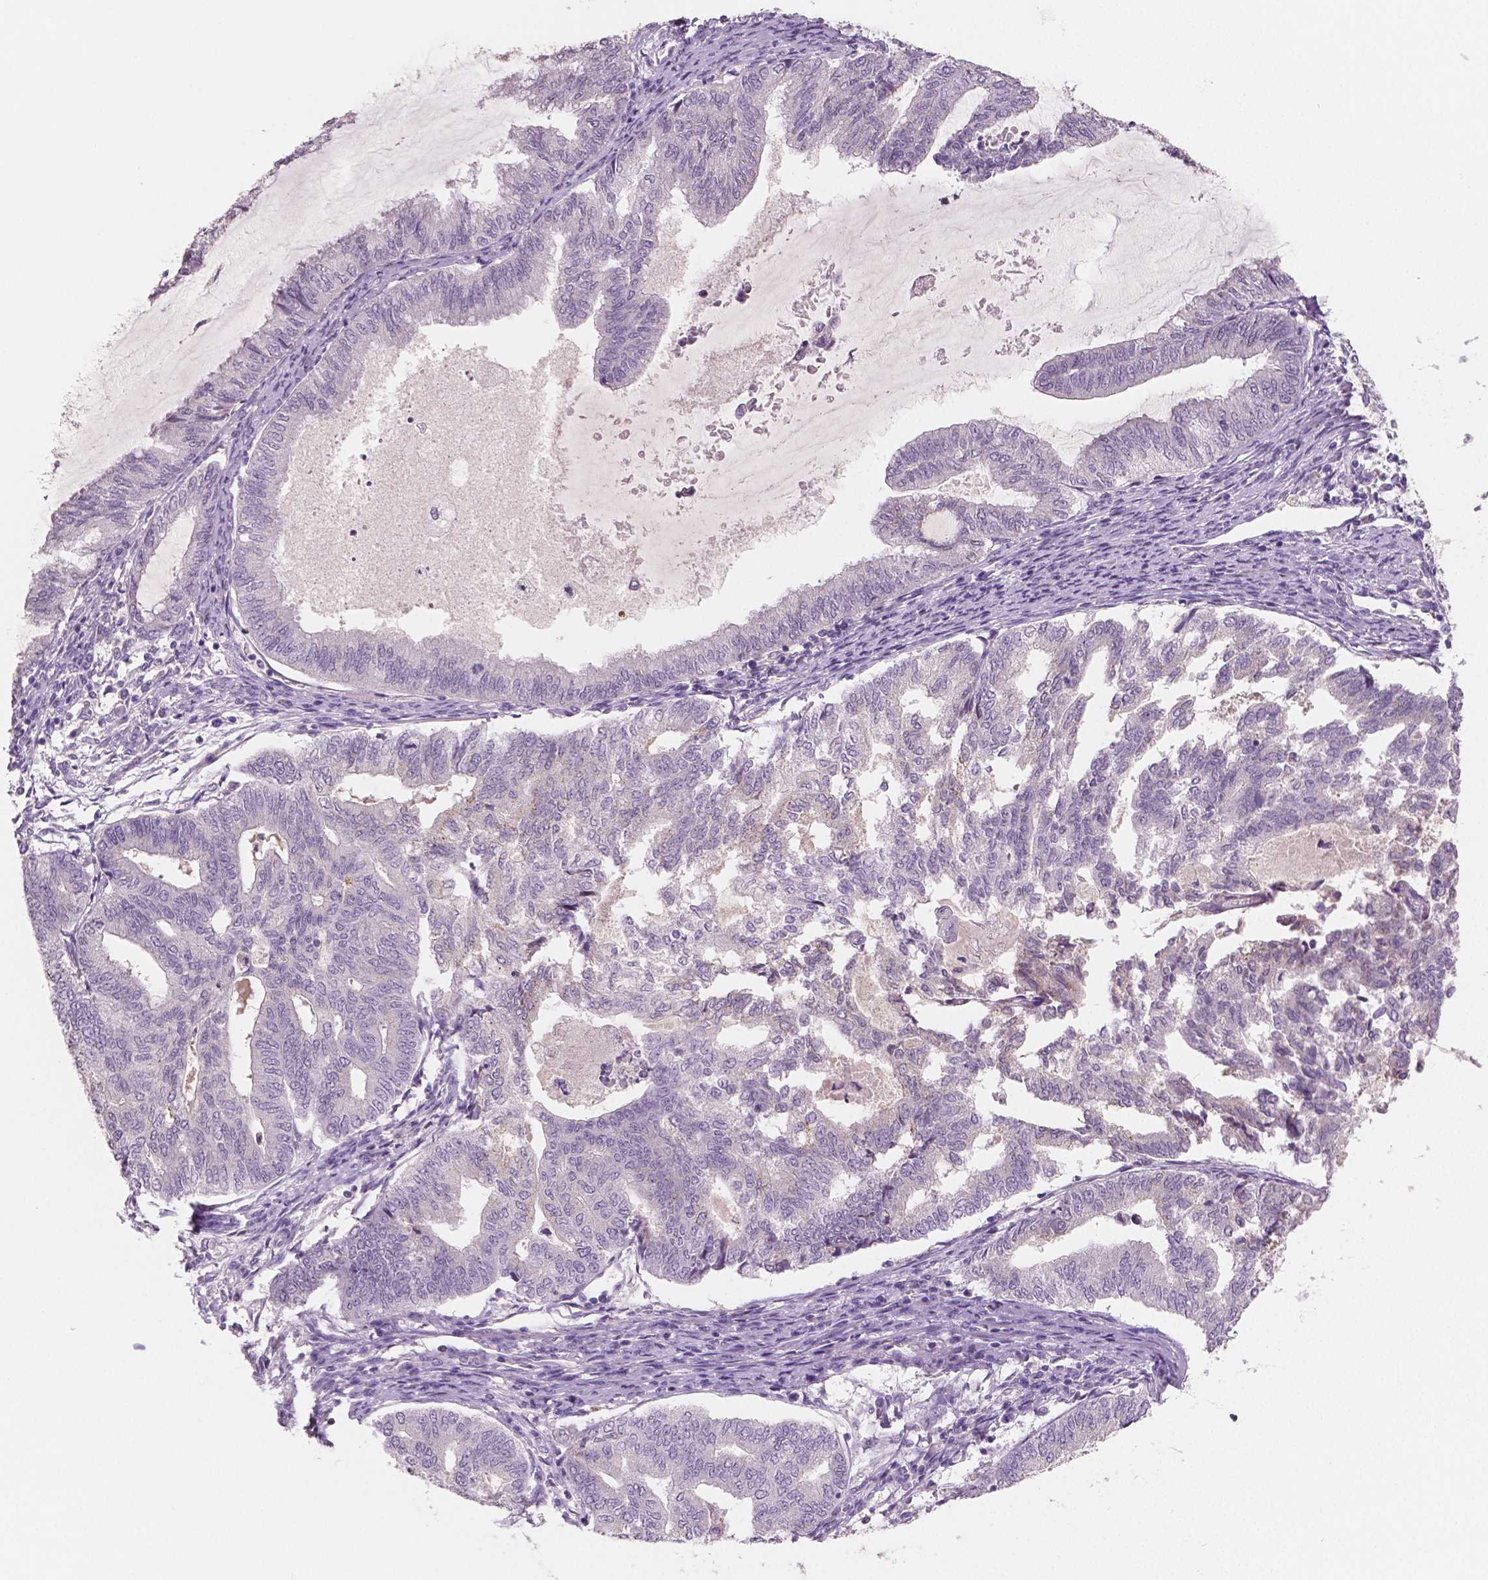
{"staining": {"intensity": "negative", "quantity": "none", "location": "none"}, "tissue": "endometrial cancer", "cell_type": "Tumor cells", "image_type": "cancer", "snomed": [{"axis": "morphology", "description": "Adenocarcinoma, NOS"}, {"axis": "topography", "description": "Endometrium"}], "caption": "IHC photomicrograph of neoplastic tissue: adenocarcinoma (endometrial) stained with DAB (3,3'-diaminobenzidine) exhibits no significant protein staining in tumor cells. (Immunohistochemistry (ihc), brightfield microscopy, high magnification).", "gene": "APOA4", "patient": {"sex": "female", "age": 79}}